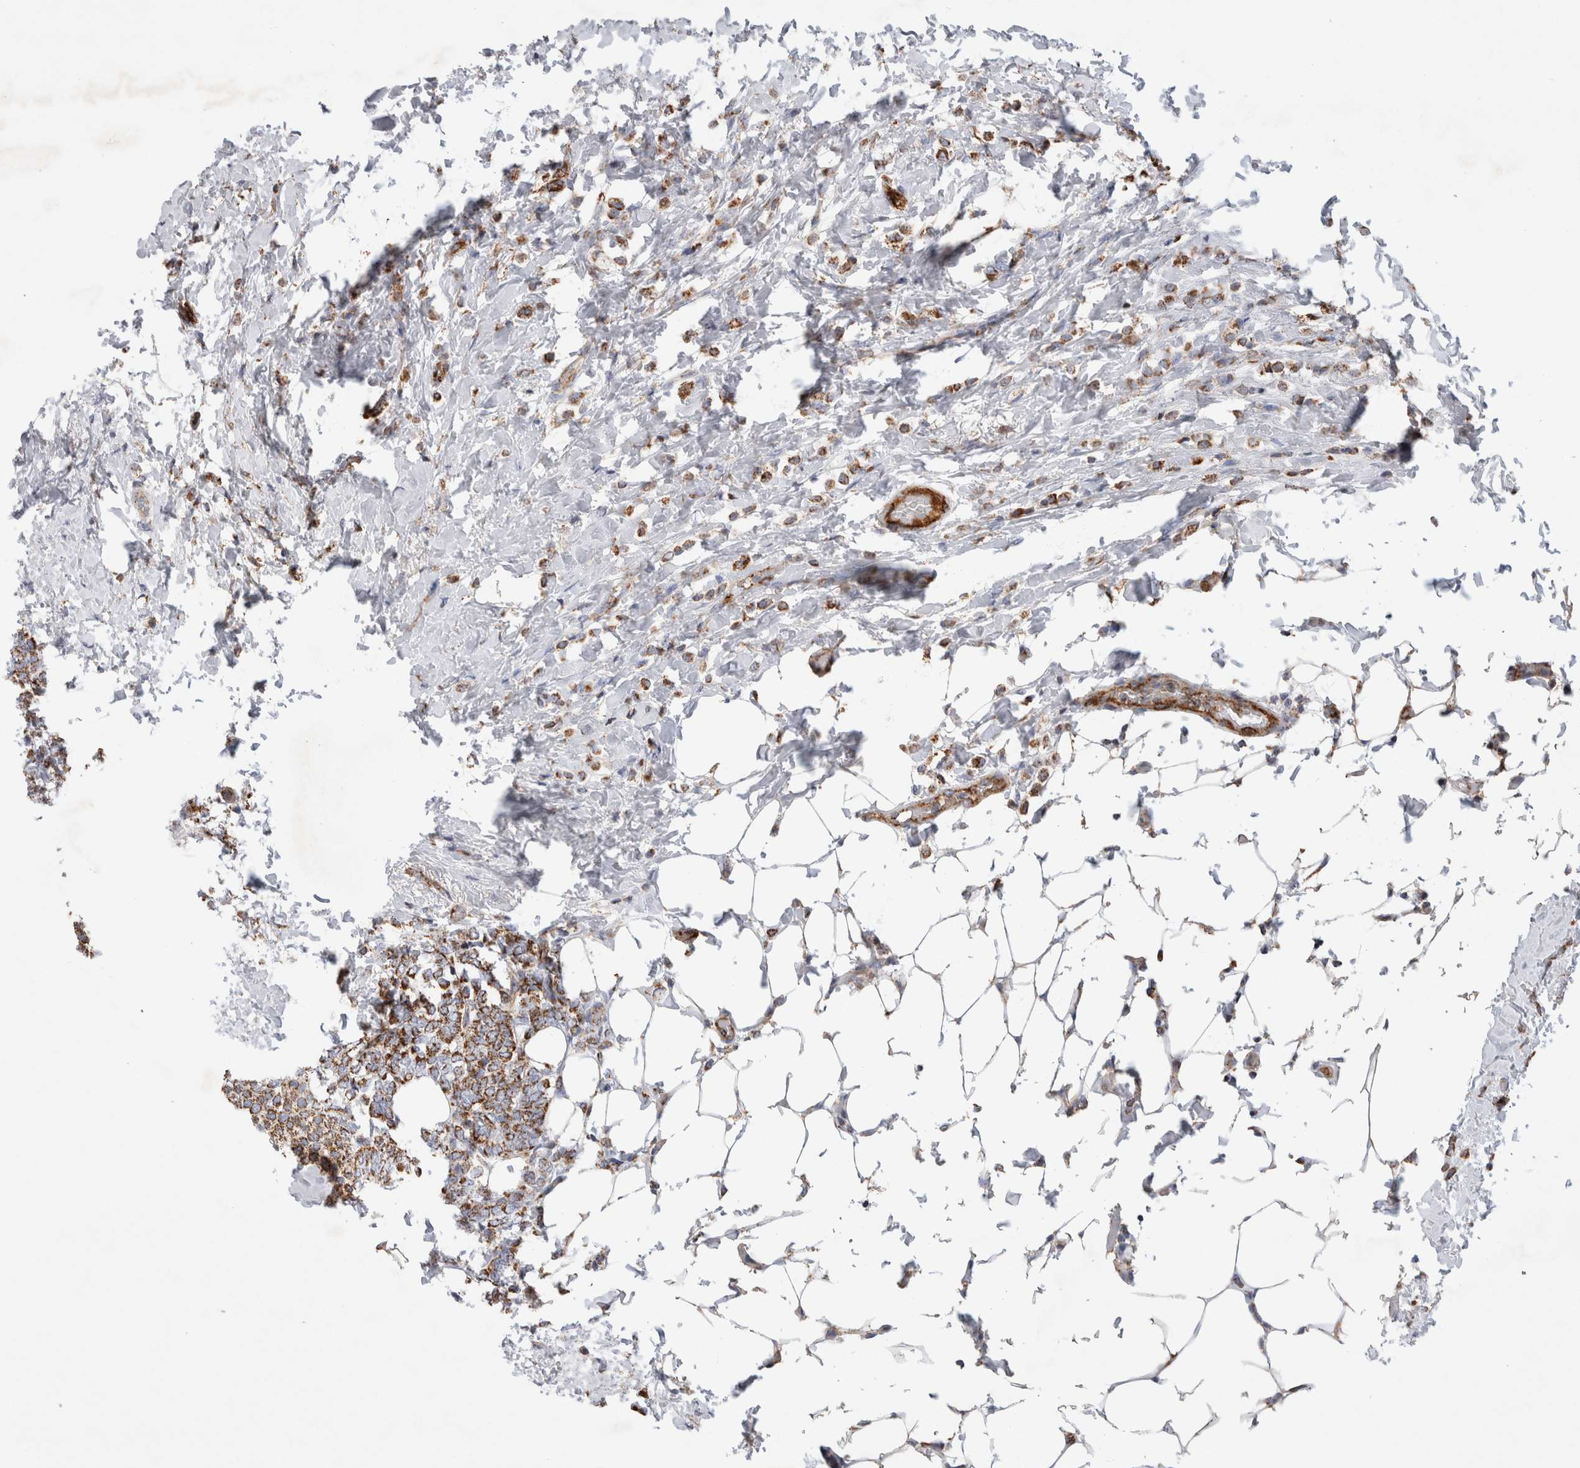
{"staining": {"intensity": "moderate", "quantity": ">75%", "location": "cytoplasmic/membranous"}, "tissue": "breast cancer", "cell_type": "Tumor cells", "image_type": "cancer", "snomed": [{"axis": "morphology", "description": "Lobular carcinoma"}, {"axis": "topography", "description": "Breast"}], "caption": "Moderate cytoplasmic/membranous protein positivity is appreciated in approximately >75% of tumor cells in breast lobular carcinoma.", "gene": "IARS2", "patient": {"sex": "female", "age": 50}}